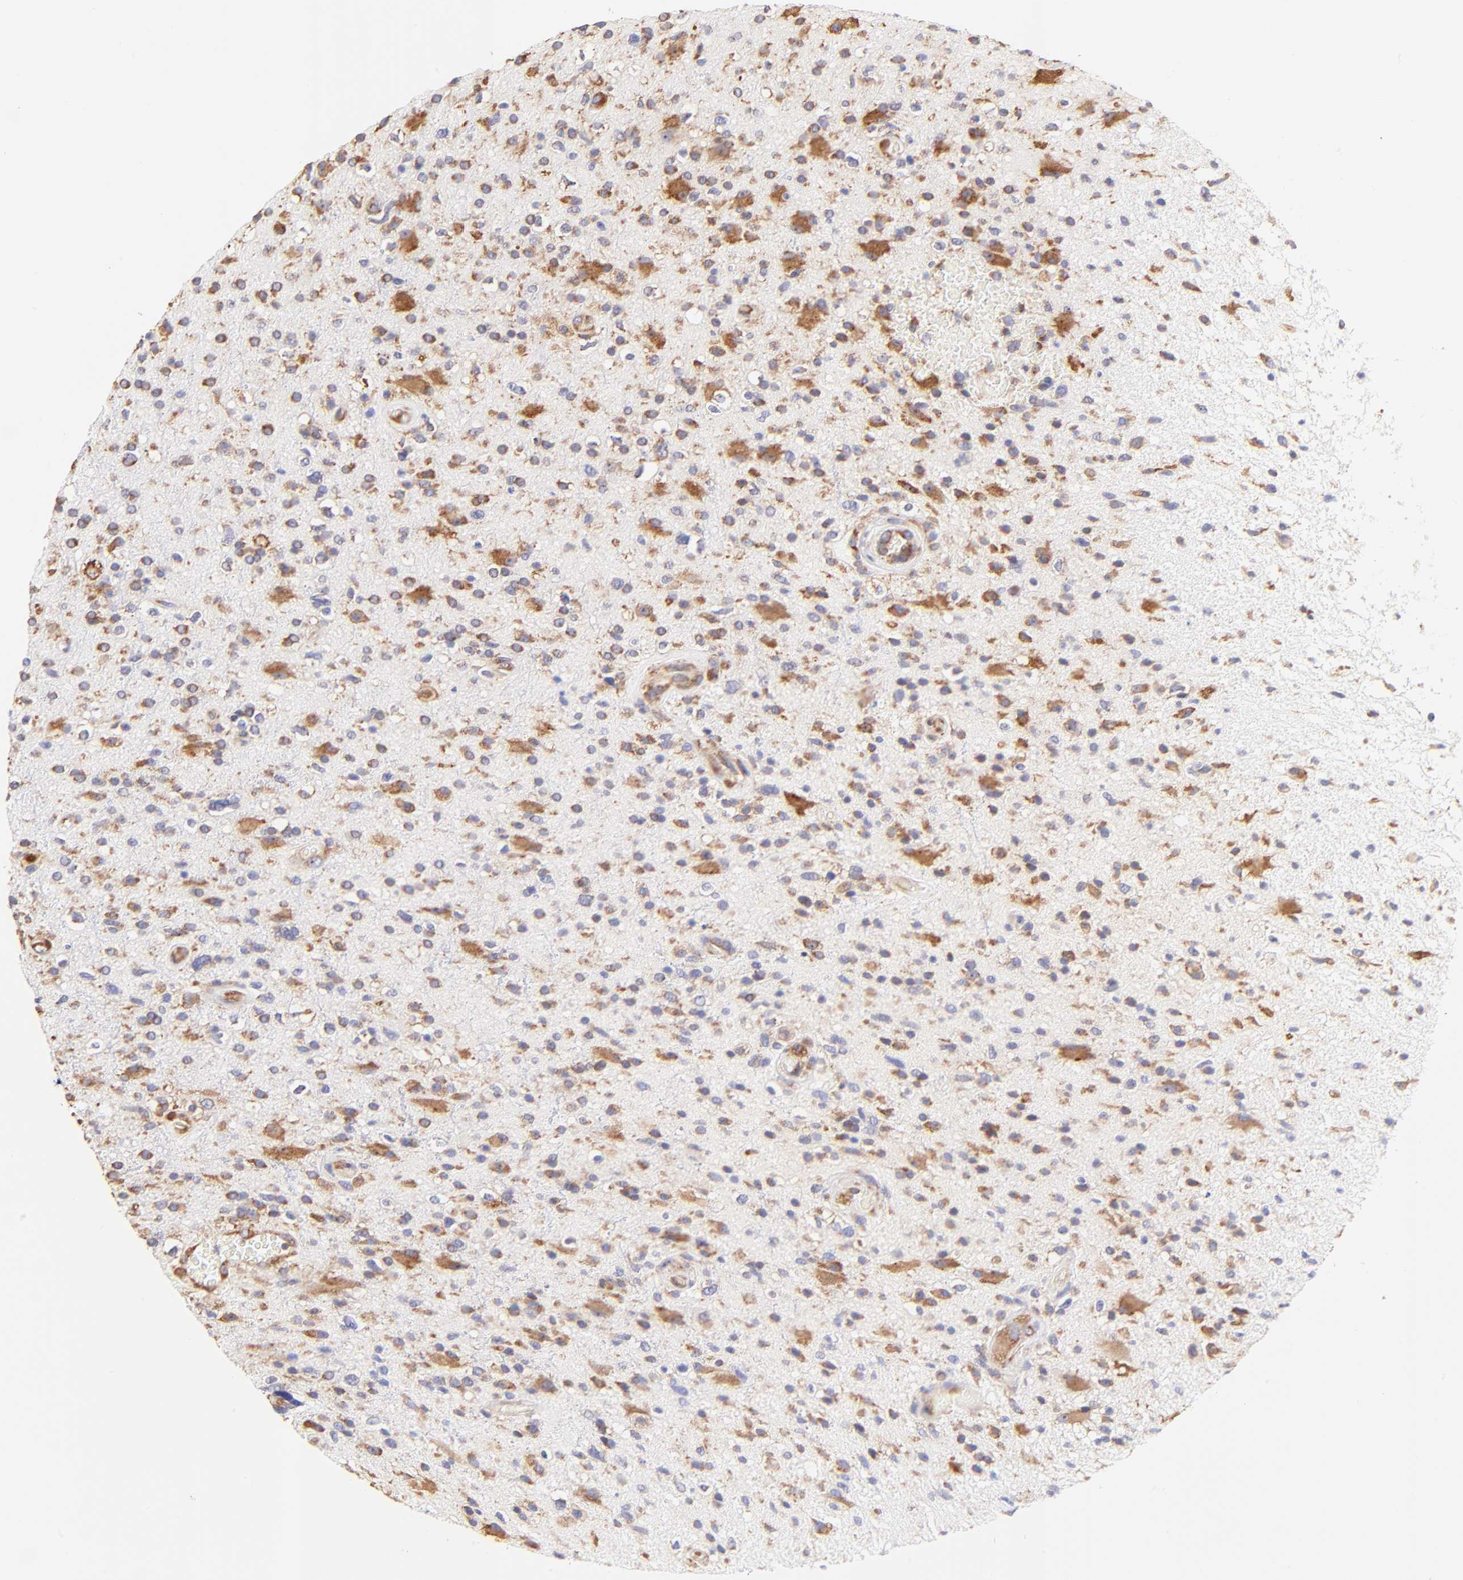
{"staining": {"intensity": "weak", "quantity": "<25%", "location": "cytoplasmic/membranous"}, "tissue": "glioma", "cell_type": "Tumor cells", "image_type": "cancer", "snomed": [{"axis": "morphology", "description": "Glioma, malignant, High grade"}, {"axis": "topography", "description": "Brain"}], "caption": "Tumor cells show no significant protein expression in malignant glioma (high-grade).", "gene": "RPL30", "patient": {"sex": "male", "age": 33}}